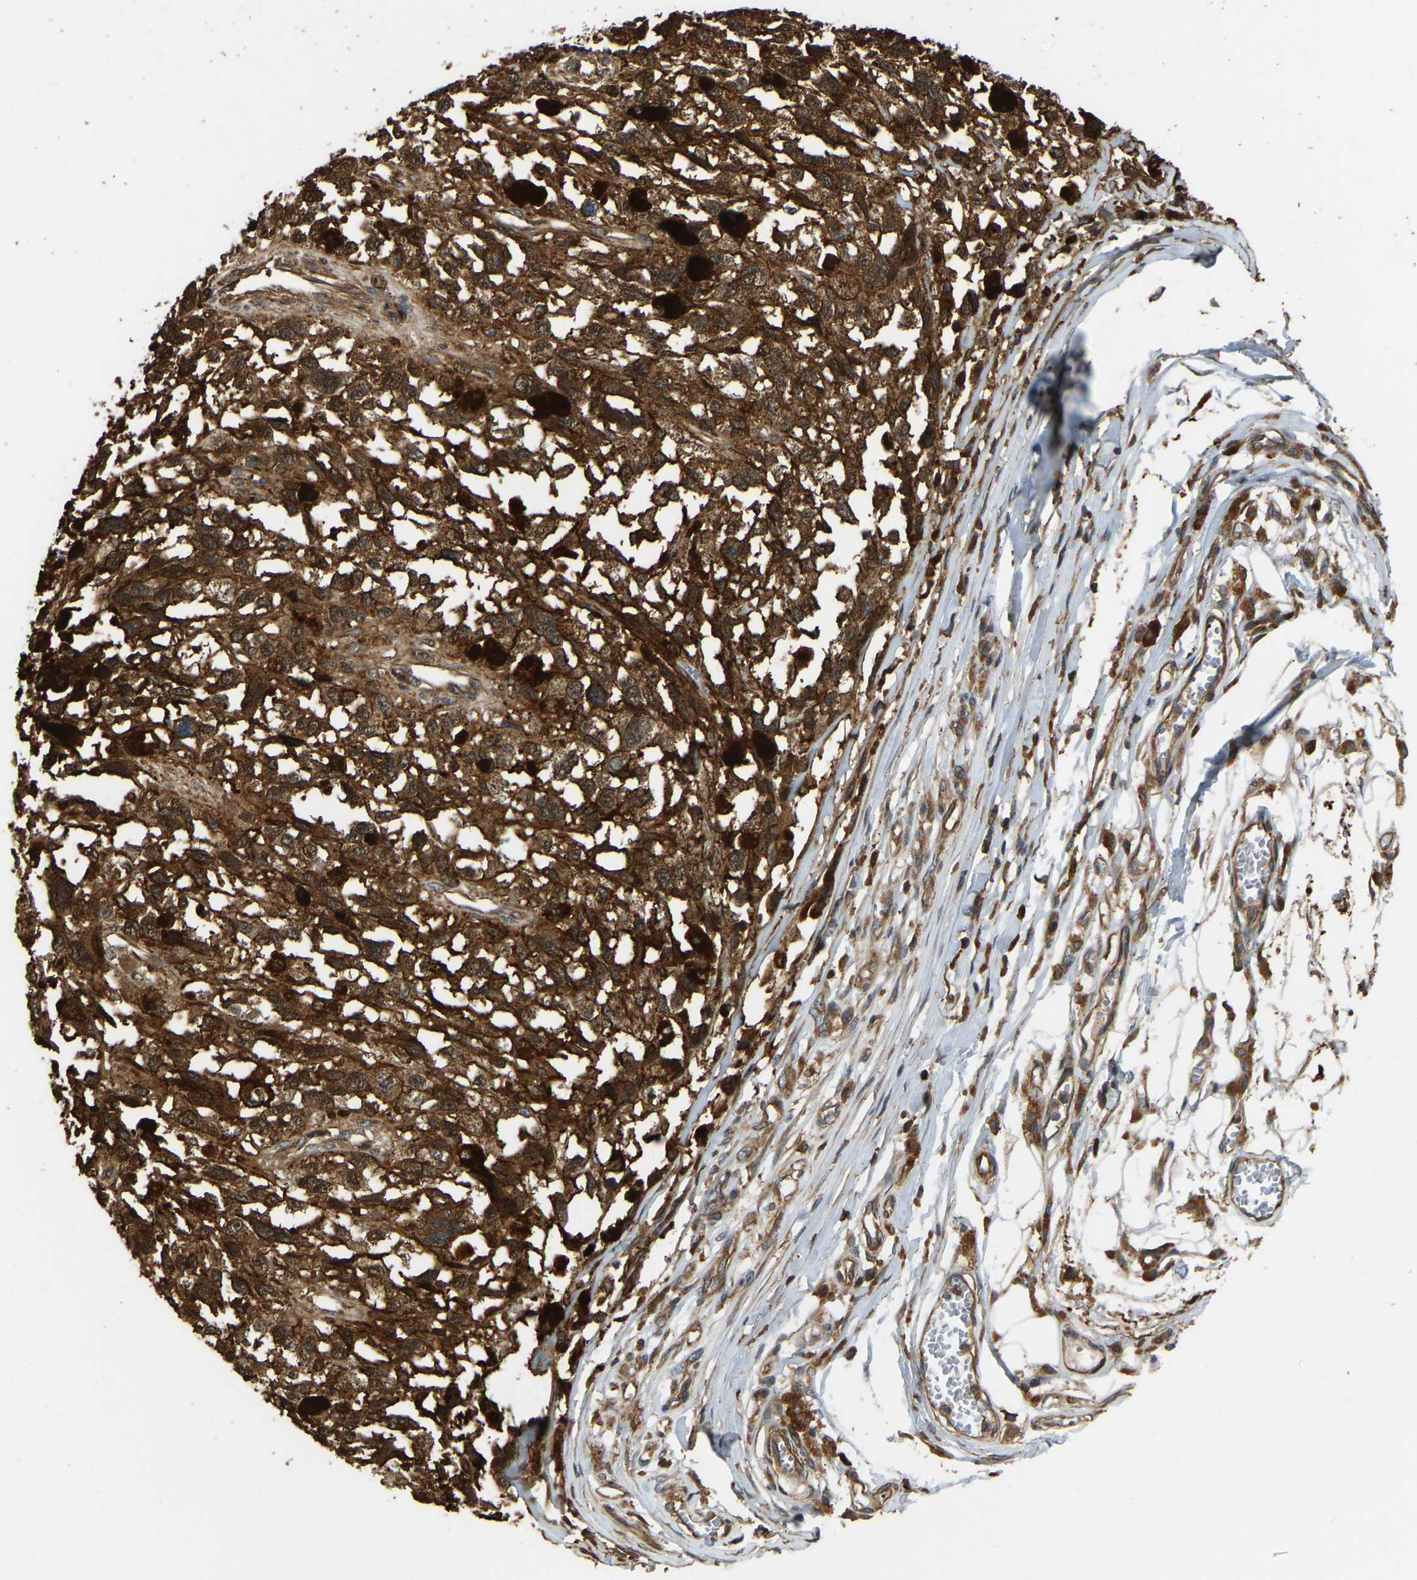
{"staining": {"intensity": "strong", "quantity": ">75%", "location": "cytoplasmic/membranous"}, "tissue": "melanoma", "cell_type": "Tumor cells", "image_type": "cancer", "snomed": [{"axis": "morphology", "description": "Malignant melanoma, Metastatic site"}, {"axis": "topography", "description": "Lymph node"}], "caption": "The histopathology image shows immunohistochemical staining of melanoma. There is strong cytoplasmic/membranous expression is appreciated in about >75% of tumor cells.", "gene": "SAMD9L", "patient": {"sex": "male", "age": 59}}